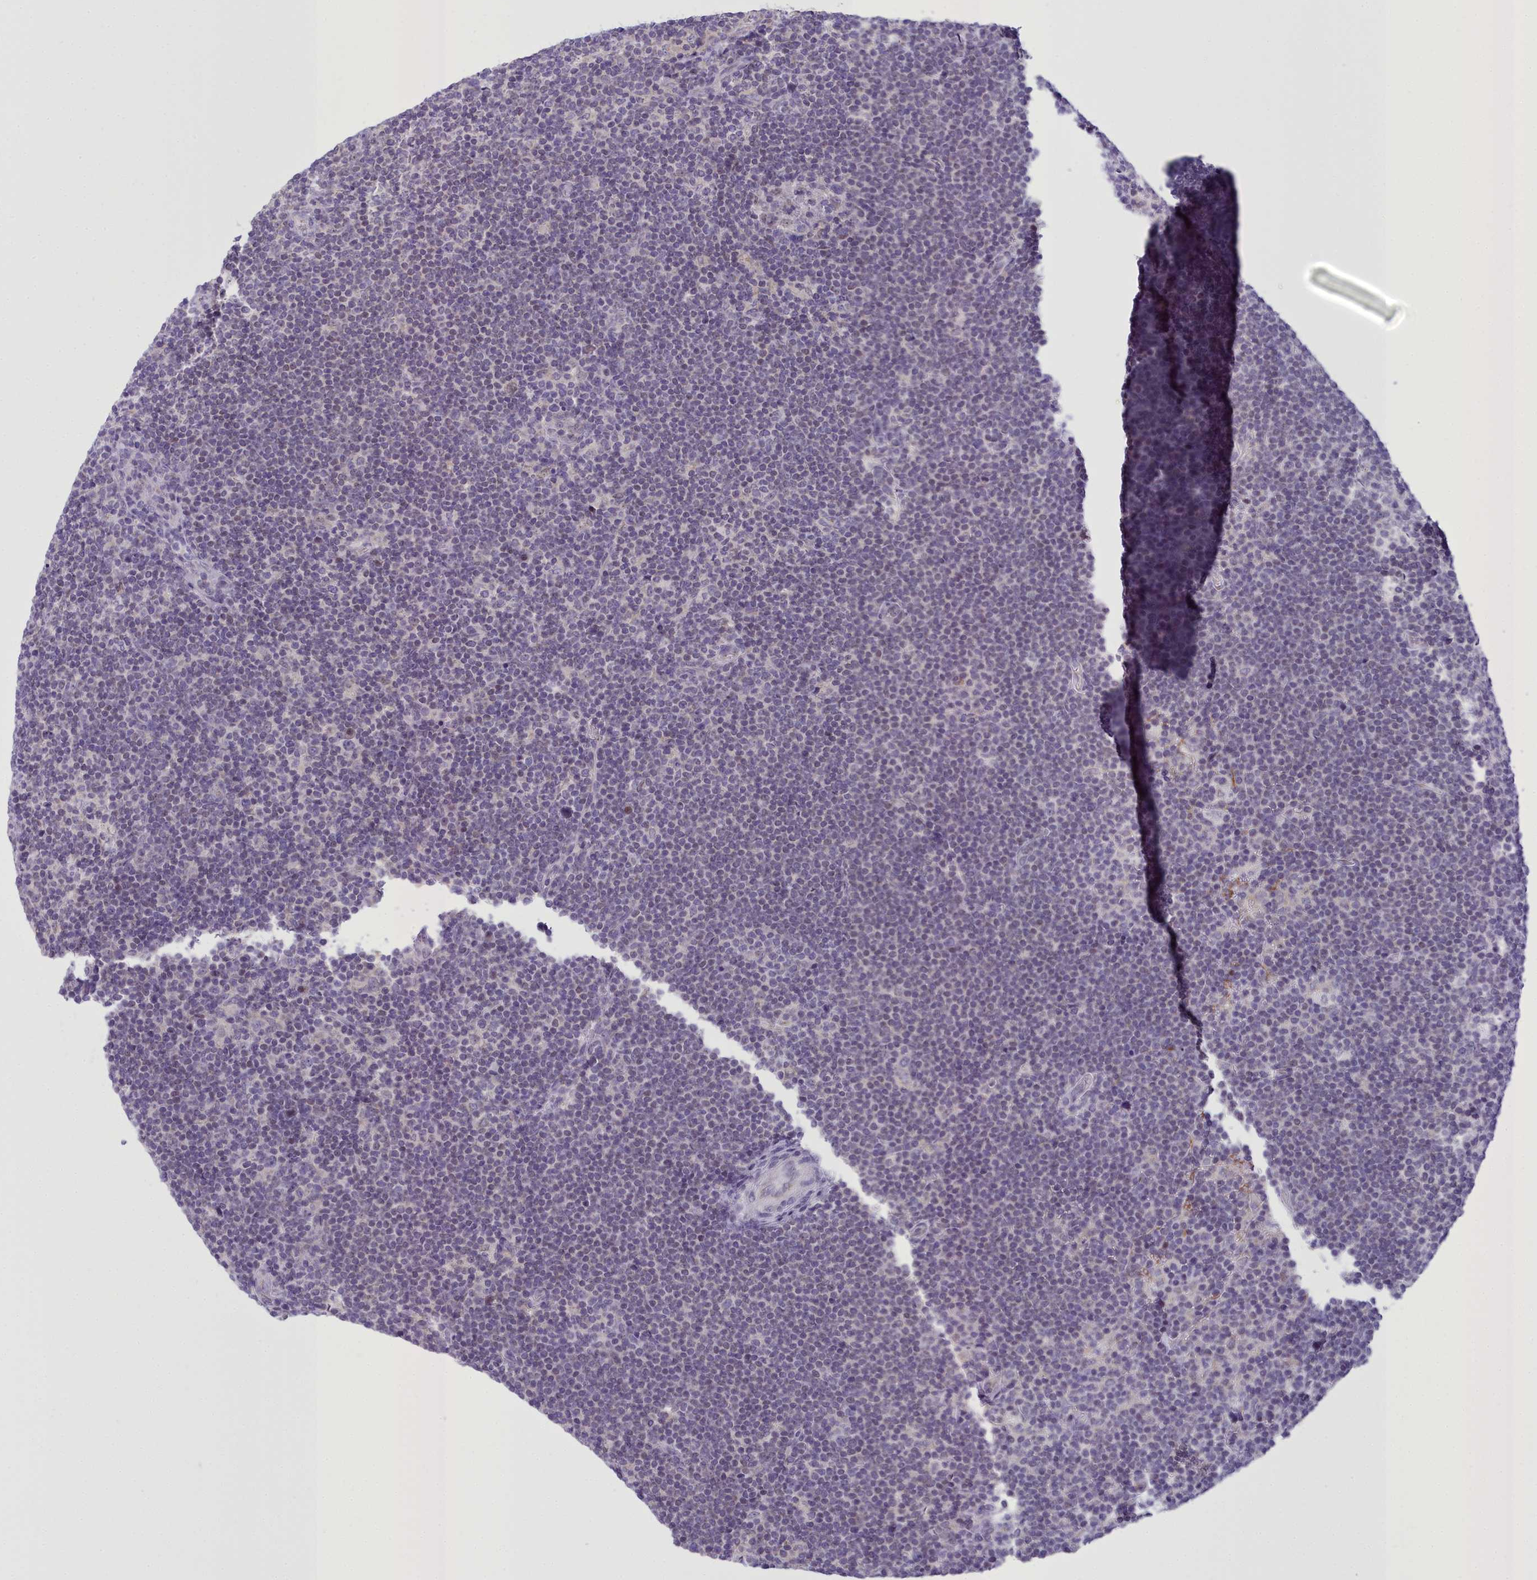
{"staining": {"intensity": "negative", "quantity": "none", "location": "none"}, "tissue": "lymphoma", "cell_type": "Tumor cells", "image_type": "cancer", "snomed": [{"axis": "morphology", "description": "Hodgkin's disease, NOS"}, {"axis": "topography", "description": "Lymph node"}], "caption": "This is a image of IHC staining of Hodgkin's disease, which shows no positivity in tumor cells.", "gene": "B9D2", "patient": {"sex": "female", "age": 57}}